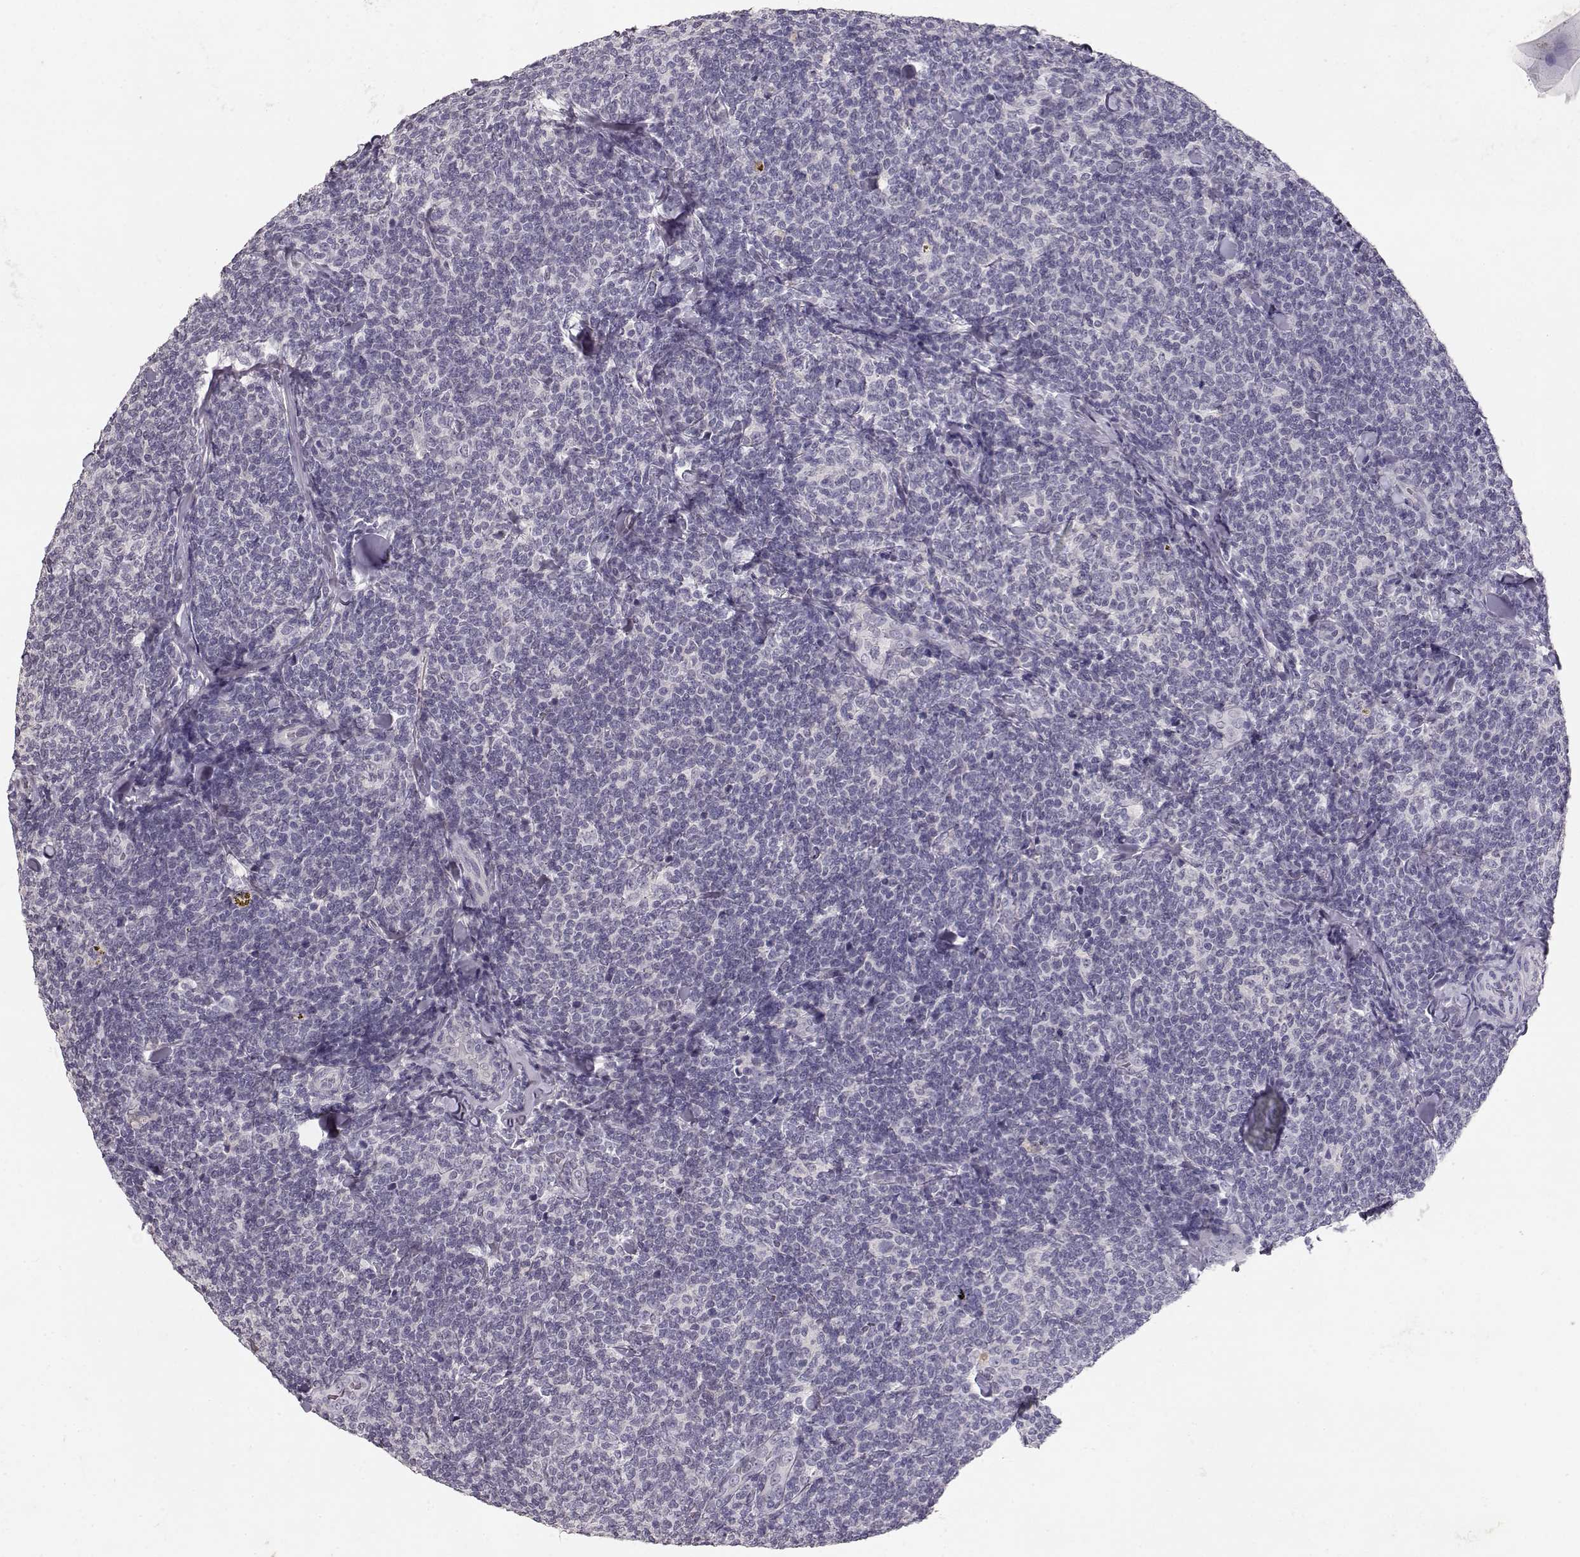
{"staining": {"intensity": "negative", "quantity": "none", "location": "none"}, "tissue": "lymphoma", "cell_type": "Tumor cells", "image_type": "cancer", "snomed": [{"axis": "morphology", "description": "Malignant lymphoma, non-Hodgkin's type, Low grade"}, {"axis": "topography", "description": "Lymph node"}], "caption": "Tumor cells are negative for protein expression in human lymphoma. (DAB (3,3'-diaminobenzidine) immunohistochemistry (IHC) with hematoxylin counter stain).", "gene": "TPH2", "patient": {"sex": "female", "age": 56}}